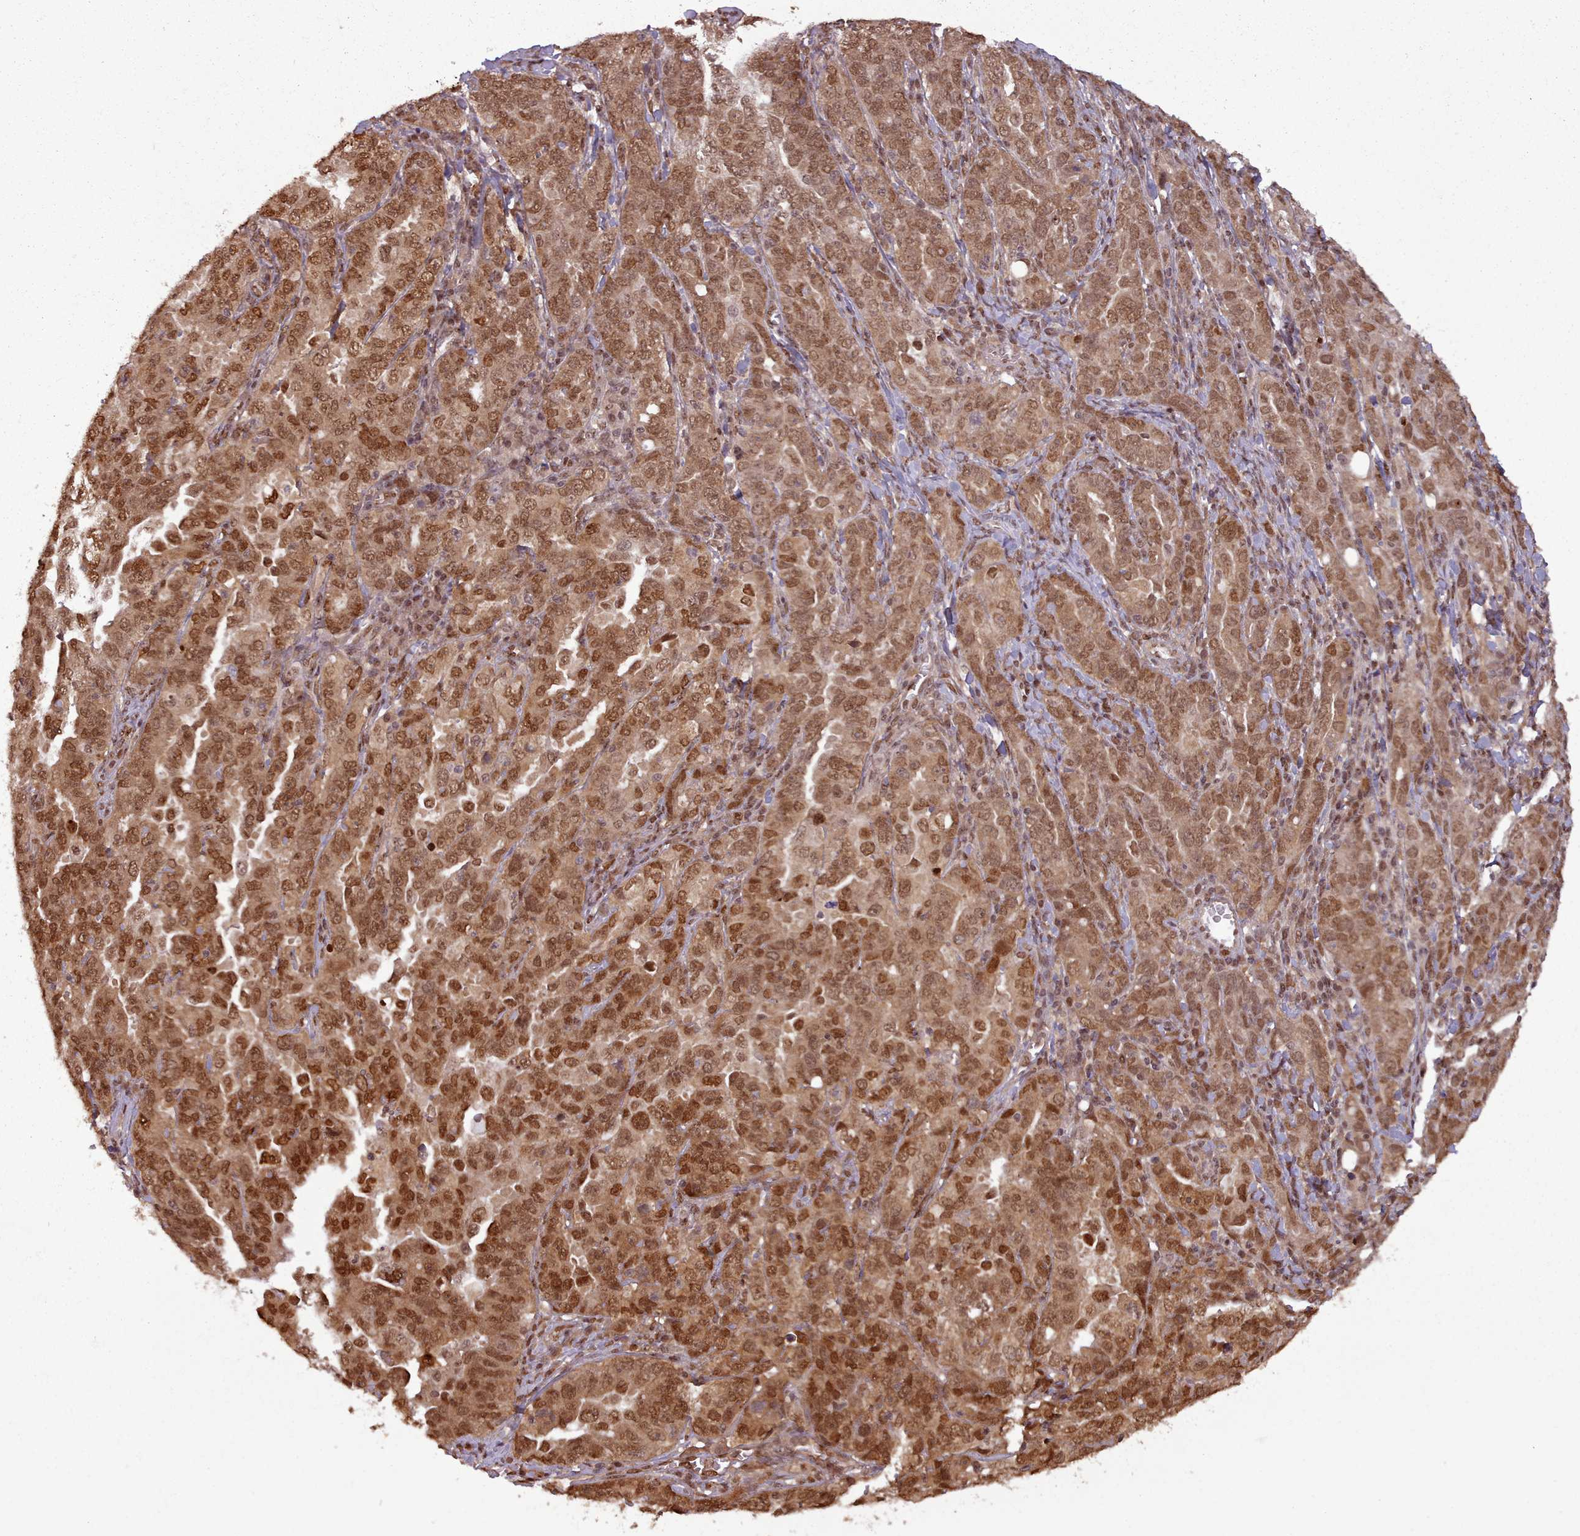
{"staining": {"intensity": "moderate", "quantity": ">75%", "location": "cytoplasmic/membranous,nuclear"}, "tissue": "ovarian cancer", "cell_type": "Tumor cells", "image_type": "cancer", "snomed": [{"axis": "morphology", "description": "Carcinoma, endometroid"}, {"axis": "topography", "description": "Ovary"}], "caption": "The immunohistochemical stain highlights moderate cytoplasmic/membranous and nuclear positivity in tumor cells of ovarian cancer tissue.", "gene": "RPS27A", "patient": {"sex": "female", "age": 62}}